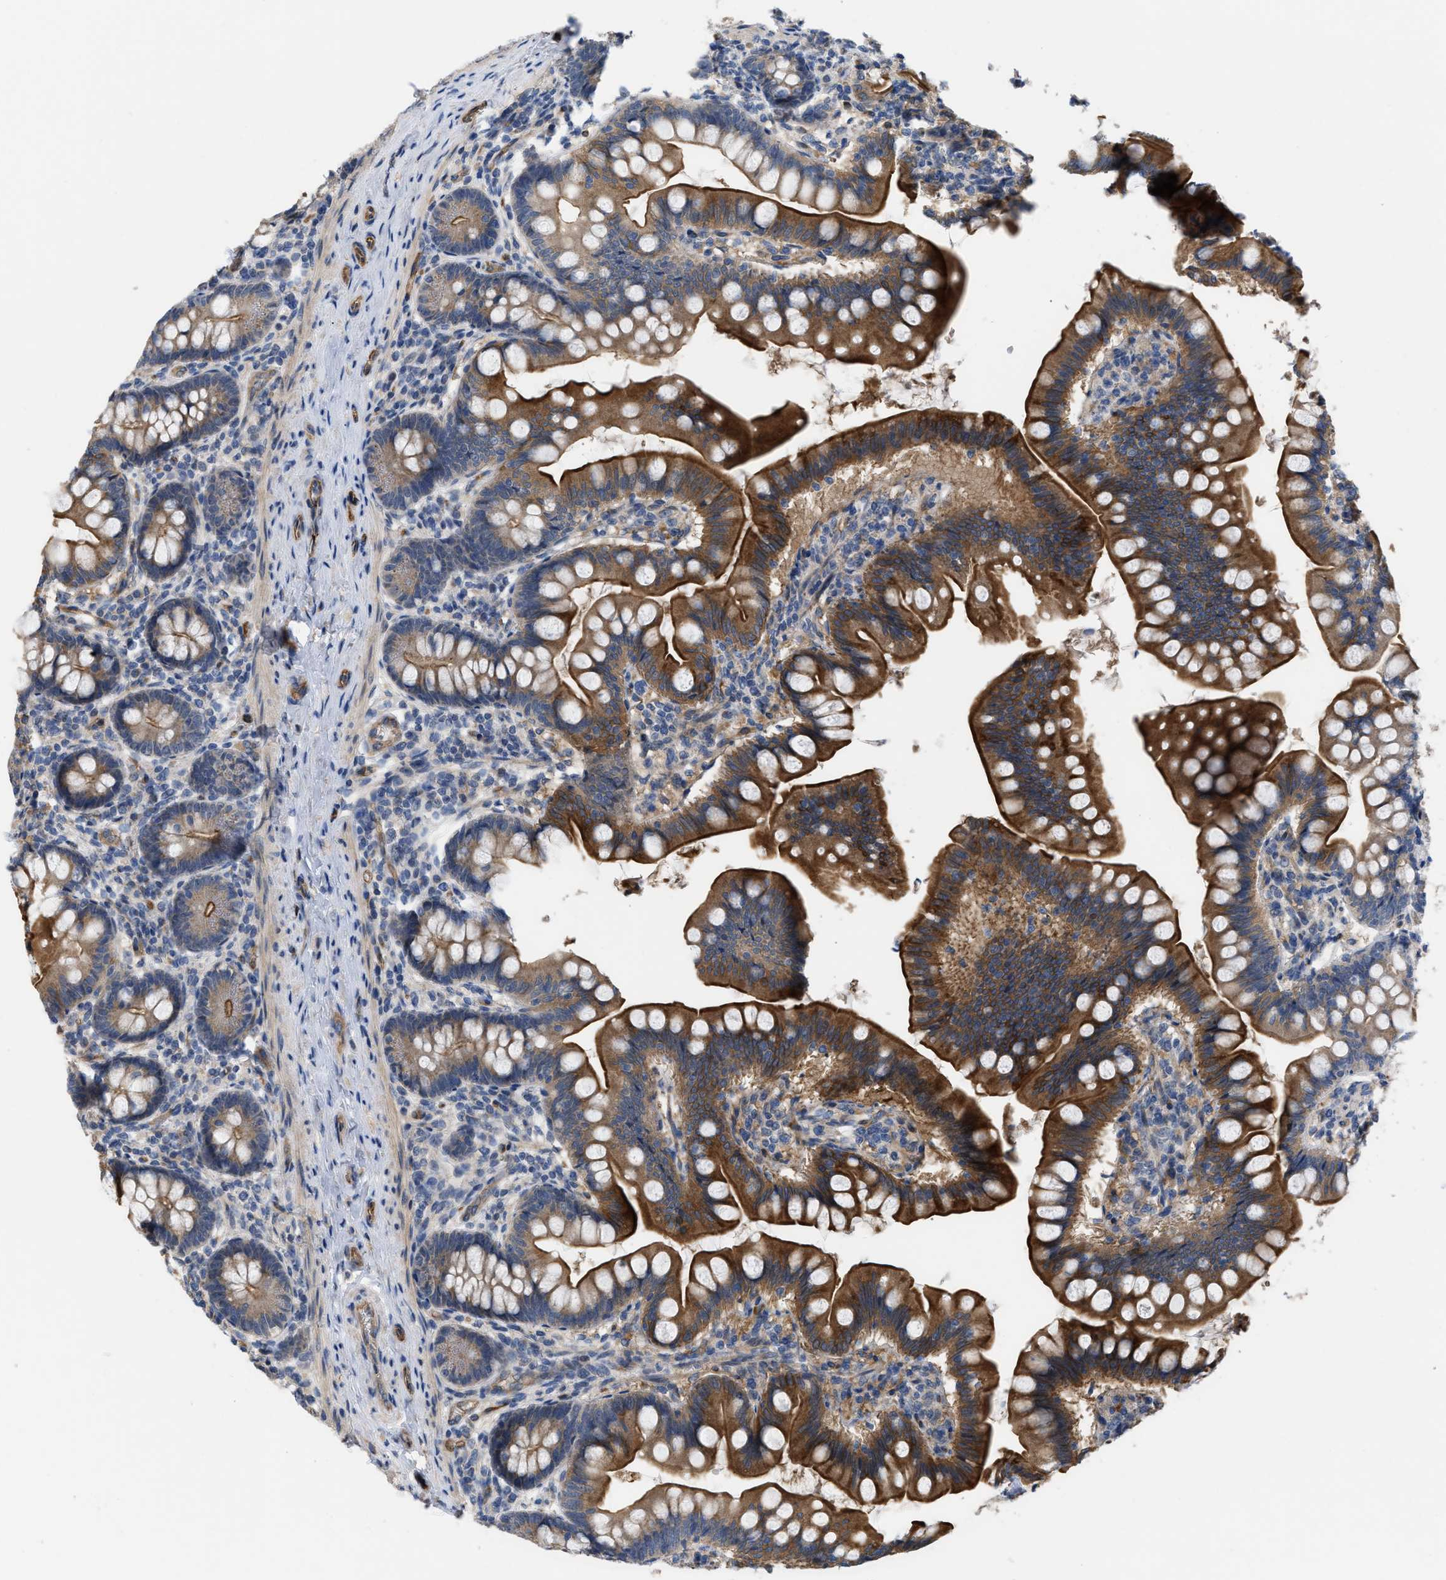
{"staining": {"intensity": "strong", "quantity": ">75%", "location": "cytoplasmic/membranous"}, "tissue": "small intestine", "cell_type": "Glandular cells", "image_type": "normal", "snomed": [{"axis": "morphology", "description": "Normal tissue, NOS"}, {"axis": "topography", "description": "Small intestine"}], "caption": "Small intestine stained with DAB (3,3'-diaminobenzidine) immunohistochemistry exhibits high levels of strong cytoplasmic/membranous expression in approximately >75% of glandular cells. The staining is performed using DAB (3,3'-diaminobenzidine) brown chromogen to label protein expression. The nuclei are counter-stained blue using hematoxylin.", "gene": "SLC4A11", "patient": {"sex": "male", "age": 7}}